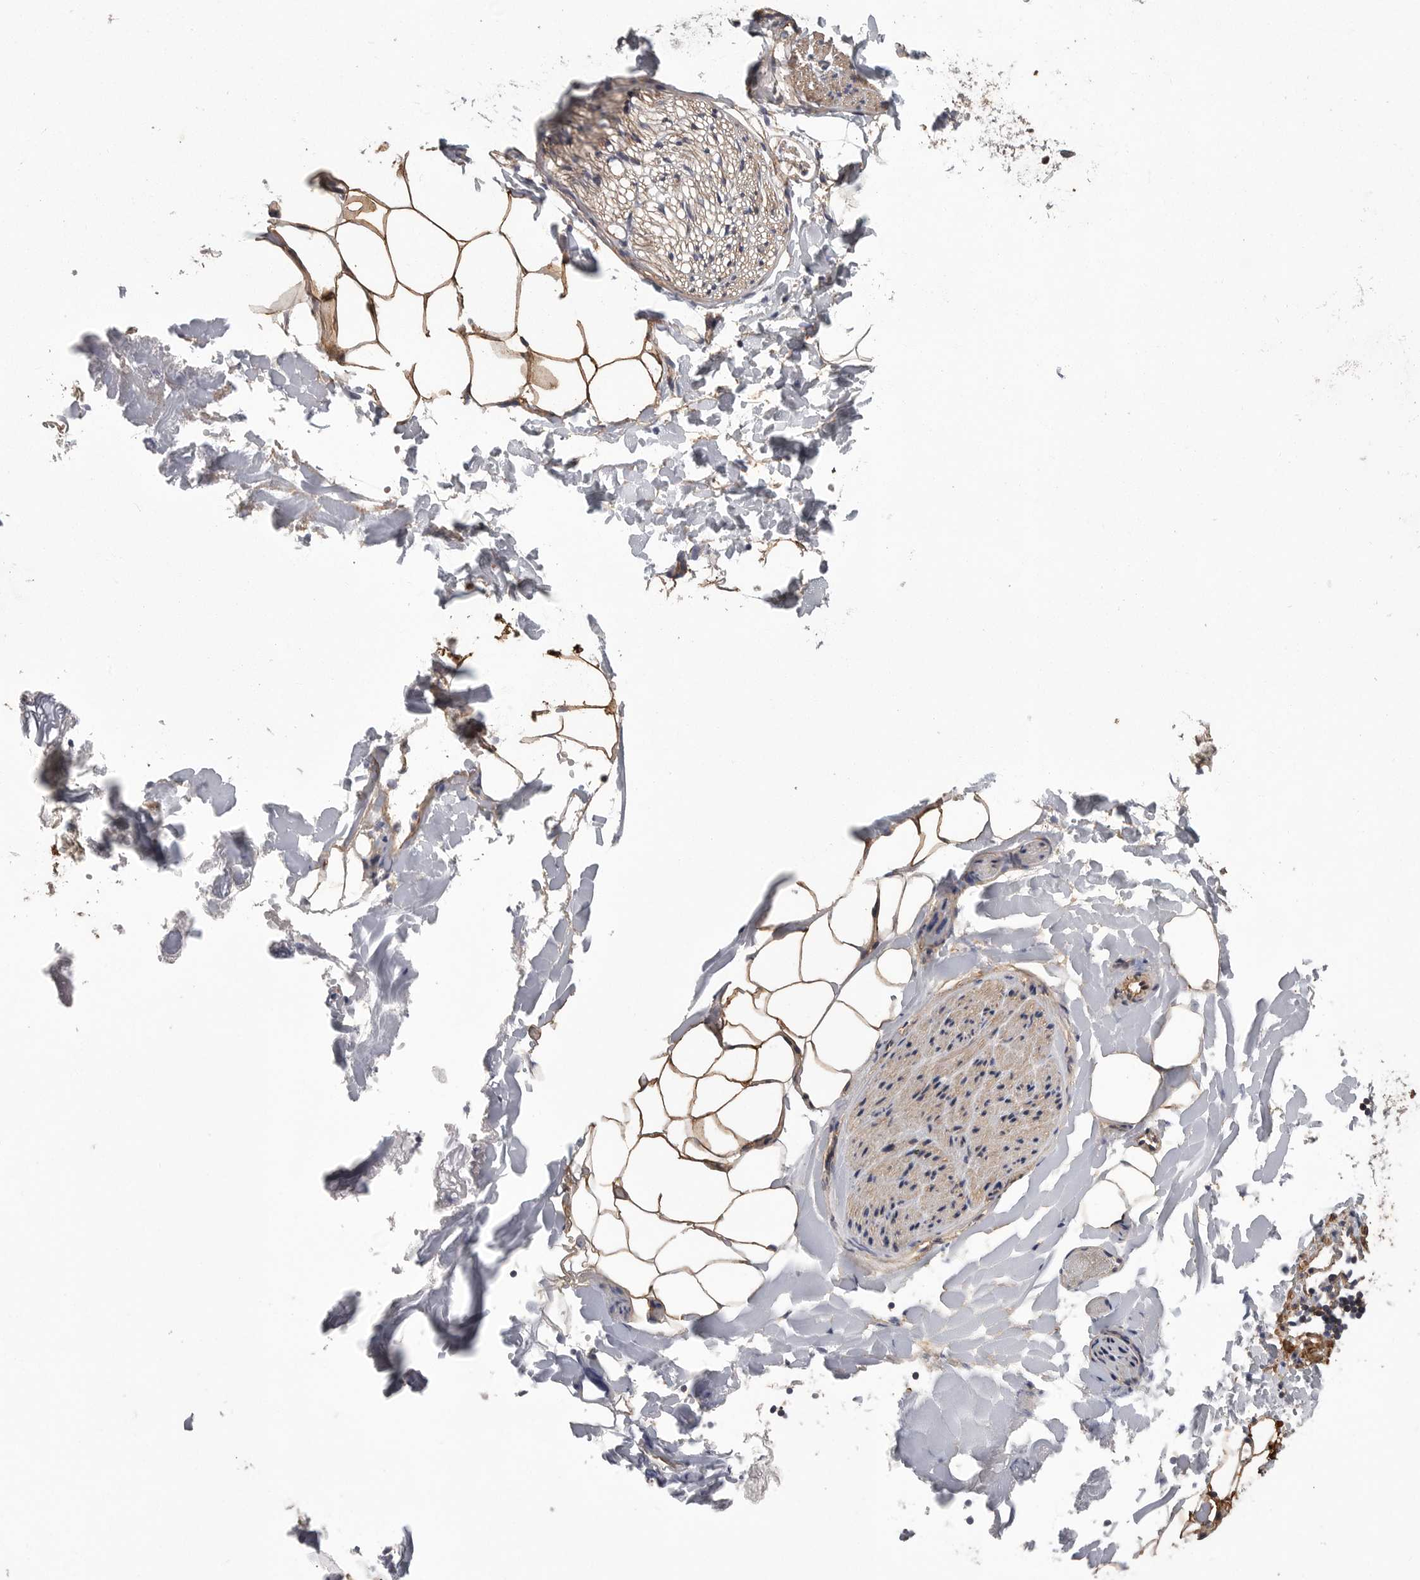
{"staining": {"intensity": "moderate", "quantity": ">75%", "location": "cytoplasmic/membranous"}, "tissue": "adipose tissue", "cell_type": "Adipocytes", "image_type": "normal", "snomed": [{"axis": "morphology", "description": "Normal tissue, NOS"}, {"axis": "morphology", "description": "Adenocarcinoma, NOS"}, {"axis": "topography", "description": "Smooth muscle"}, {"axis": "topography", "description": "Colon"}], "caption": "Brown immunohistochemical staining in benign adipose tissue shows moderate cytoplasmic/membranous staining in about >75% of adipocytes. Immunohistochemistry (ihc) stains the protein of interest in brown and the nuclei are stained blue.", "gene": "OXR1", "patient": {"sex": "male", "age": 14}}